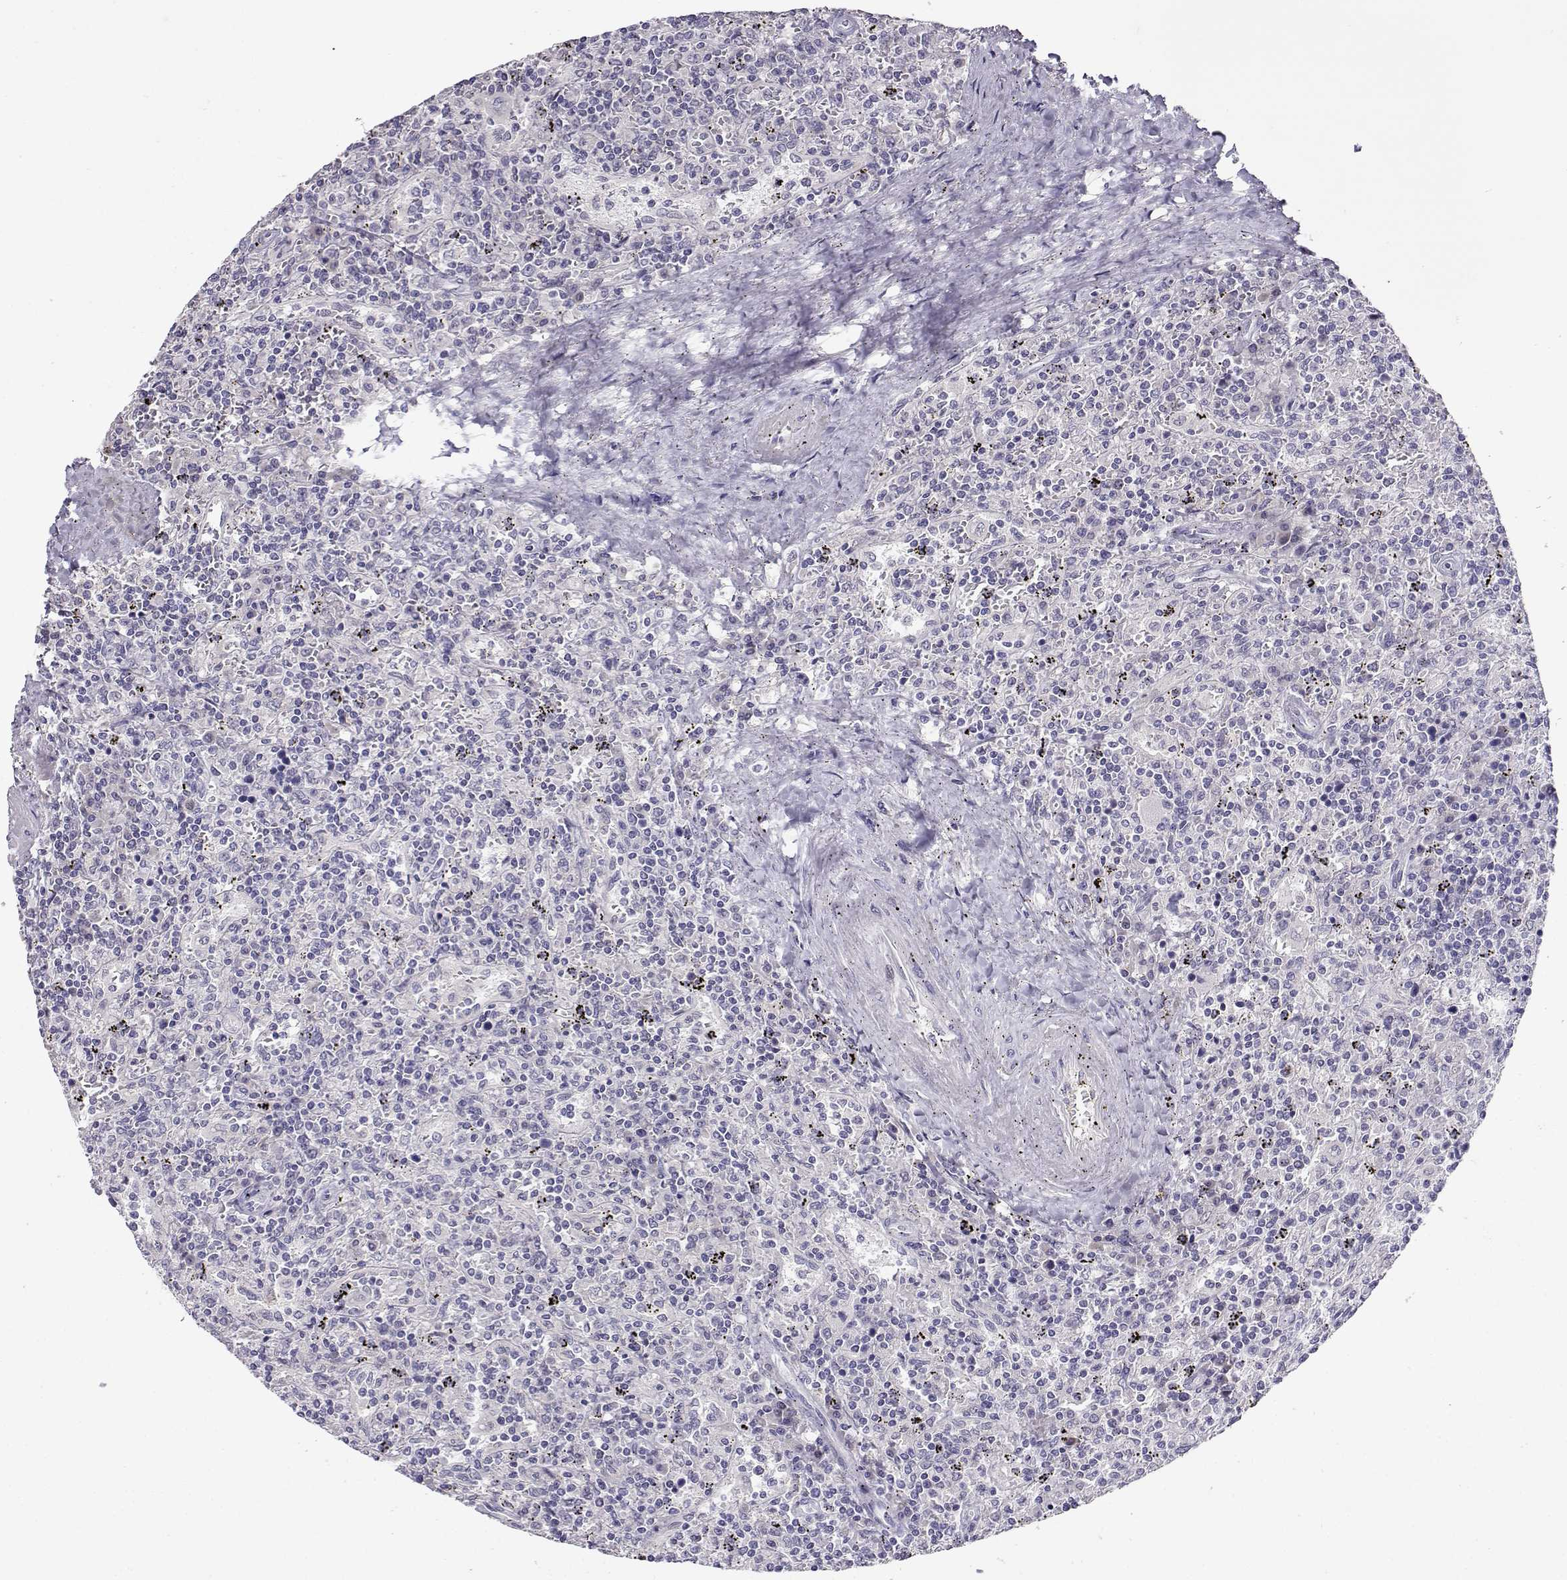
{"staining": {"intensity": "negative", "quantity": "none", "location": "none"}, "tissue": "lymphoma", "cell_type": "Tumor cells", "image_type": "cancer", "snomed": [{"axis": "morphology", "description": "Malignant lymphoma, non-Hodgkin's type, Low grade"}, {"axis": "topography", "description": "Spleen"}], "caption": "The immunohistochemistry (IHC) image has no significant expression in tumor cells of low-grade malignant lymphoma, non-Hodgkin's type tissue.", "gene": "RHOXF2", "patient": {"sex": "male", "age": 62}}